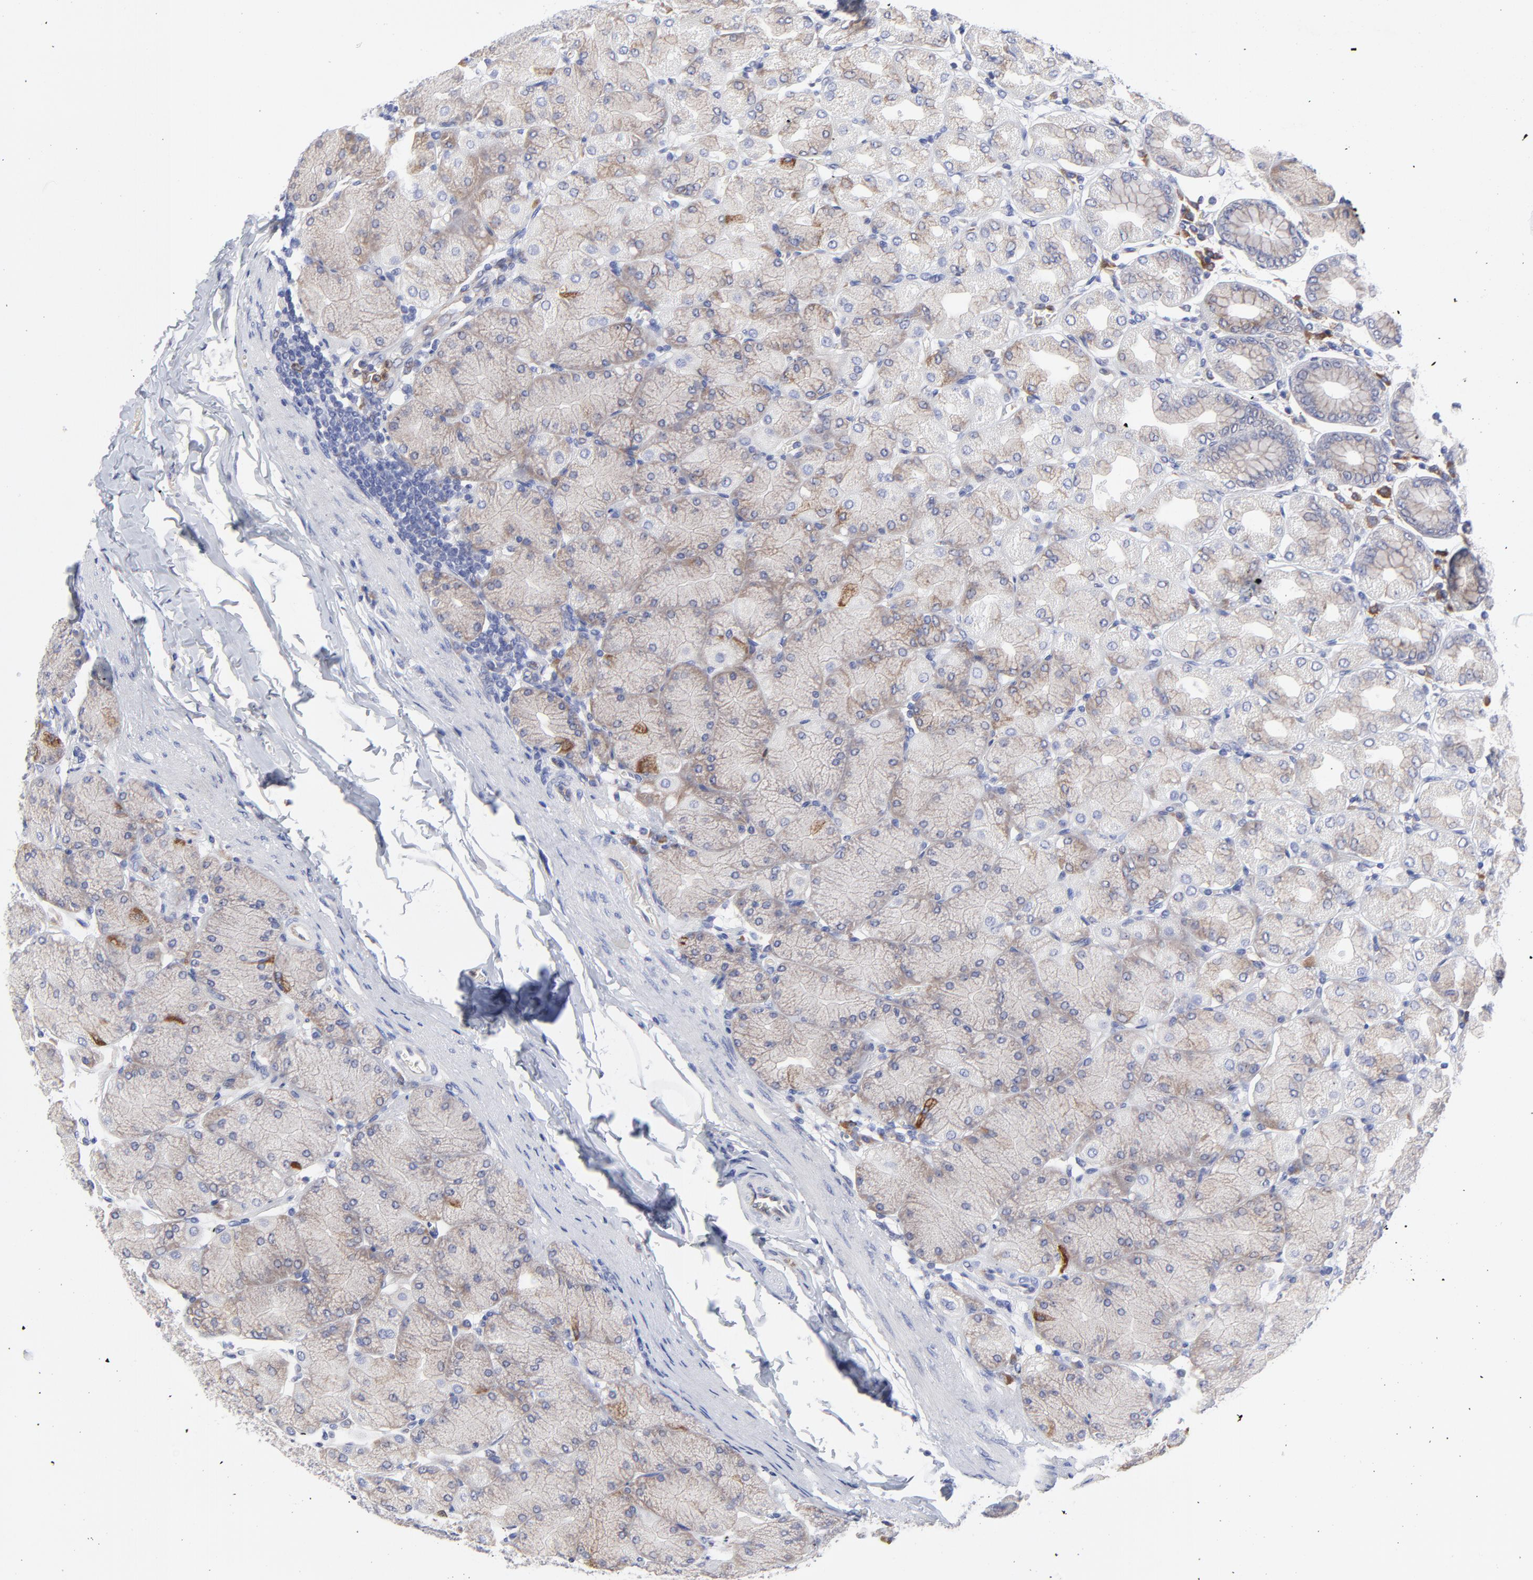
{"staining": {"intensity": "moderate", "quantity": ">75%", "location": "cytoplasmic/membranous"}, "tissue": "stomach", "cell_type": "Glandular cells", "image_type": "normal", "snomed": [{"axis": "morphology", "description": "Normal tissue, NOS"}, {"axis": "topography", "description": "Stomach, upper"}], "caption": "This histopathology image exhibits IHC staining of benign stomach, with medium moderate cytoplasmic/membranous positivity in about >75% of glandular cells.", "gene": "MOSPD2", "patient": {"sex": "female", "age": 56}}